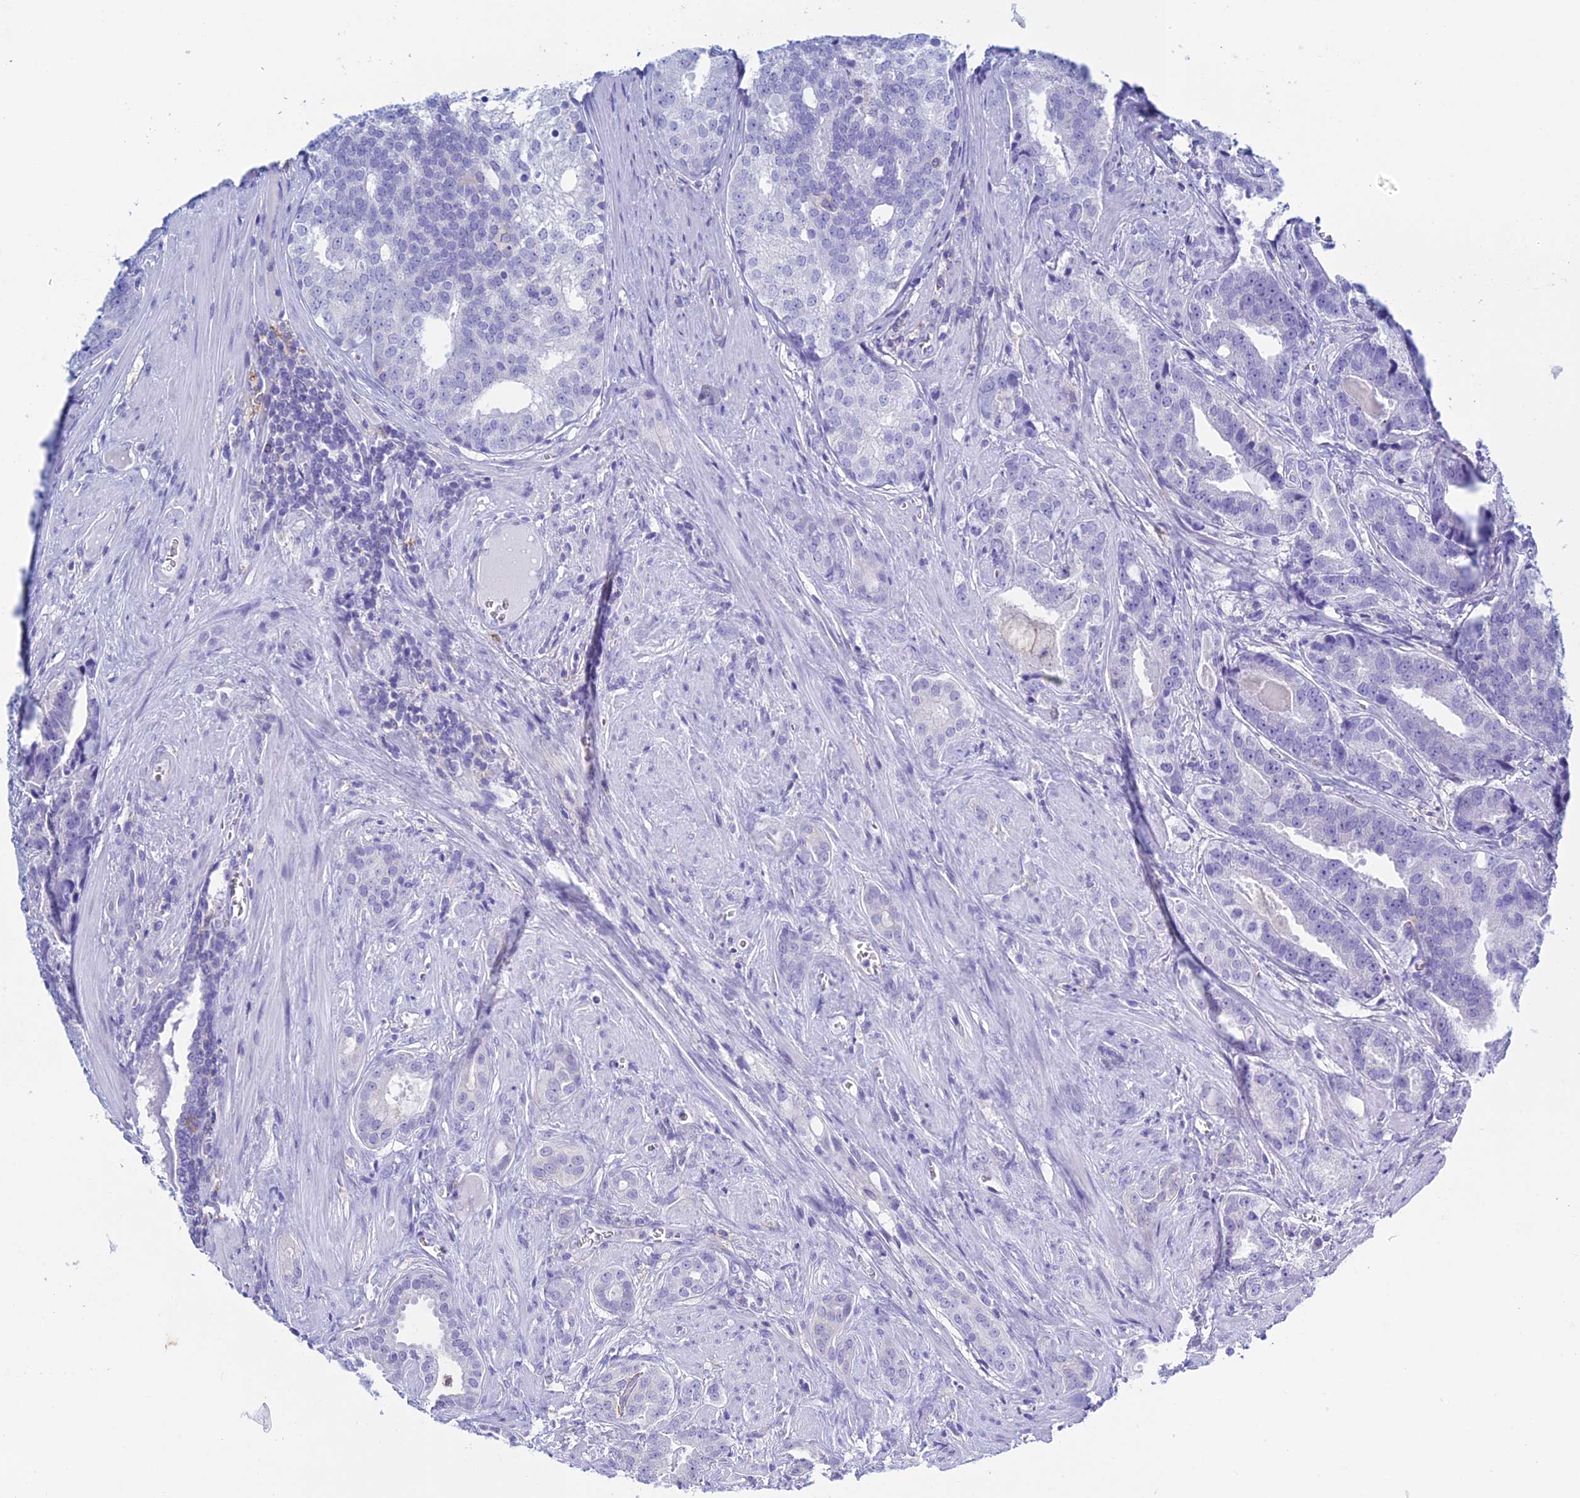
{"staining": {"intensity": "negative", "quantity": "none", "location": "none"}, "tissue": "prostate cancer", "cell_type": "Tumor cells", "image_type": "cancer", "snomed": [{"axis": "morphology", "description": "Adenocarcinoma, High grade"}, {"axis": "topography", "description": "Prostate"}], "caption": "DAB immunohistochemical staining of human prostate cancer reveals no significant expression in tumor cells. The staining was performed using DAB to visualize the protein expression in brown, while the nuclei were stained in blue with hematoxylin (Magnification: 20x).", "gene": "KCNK17", "patient": {"sex": "male", "age": 55}}